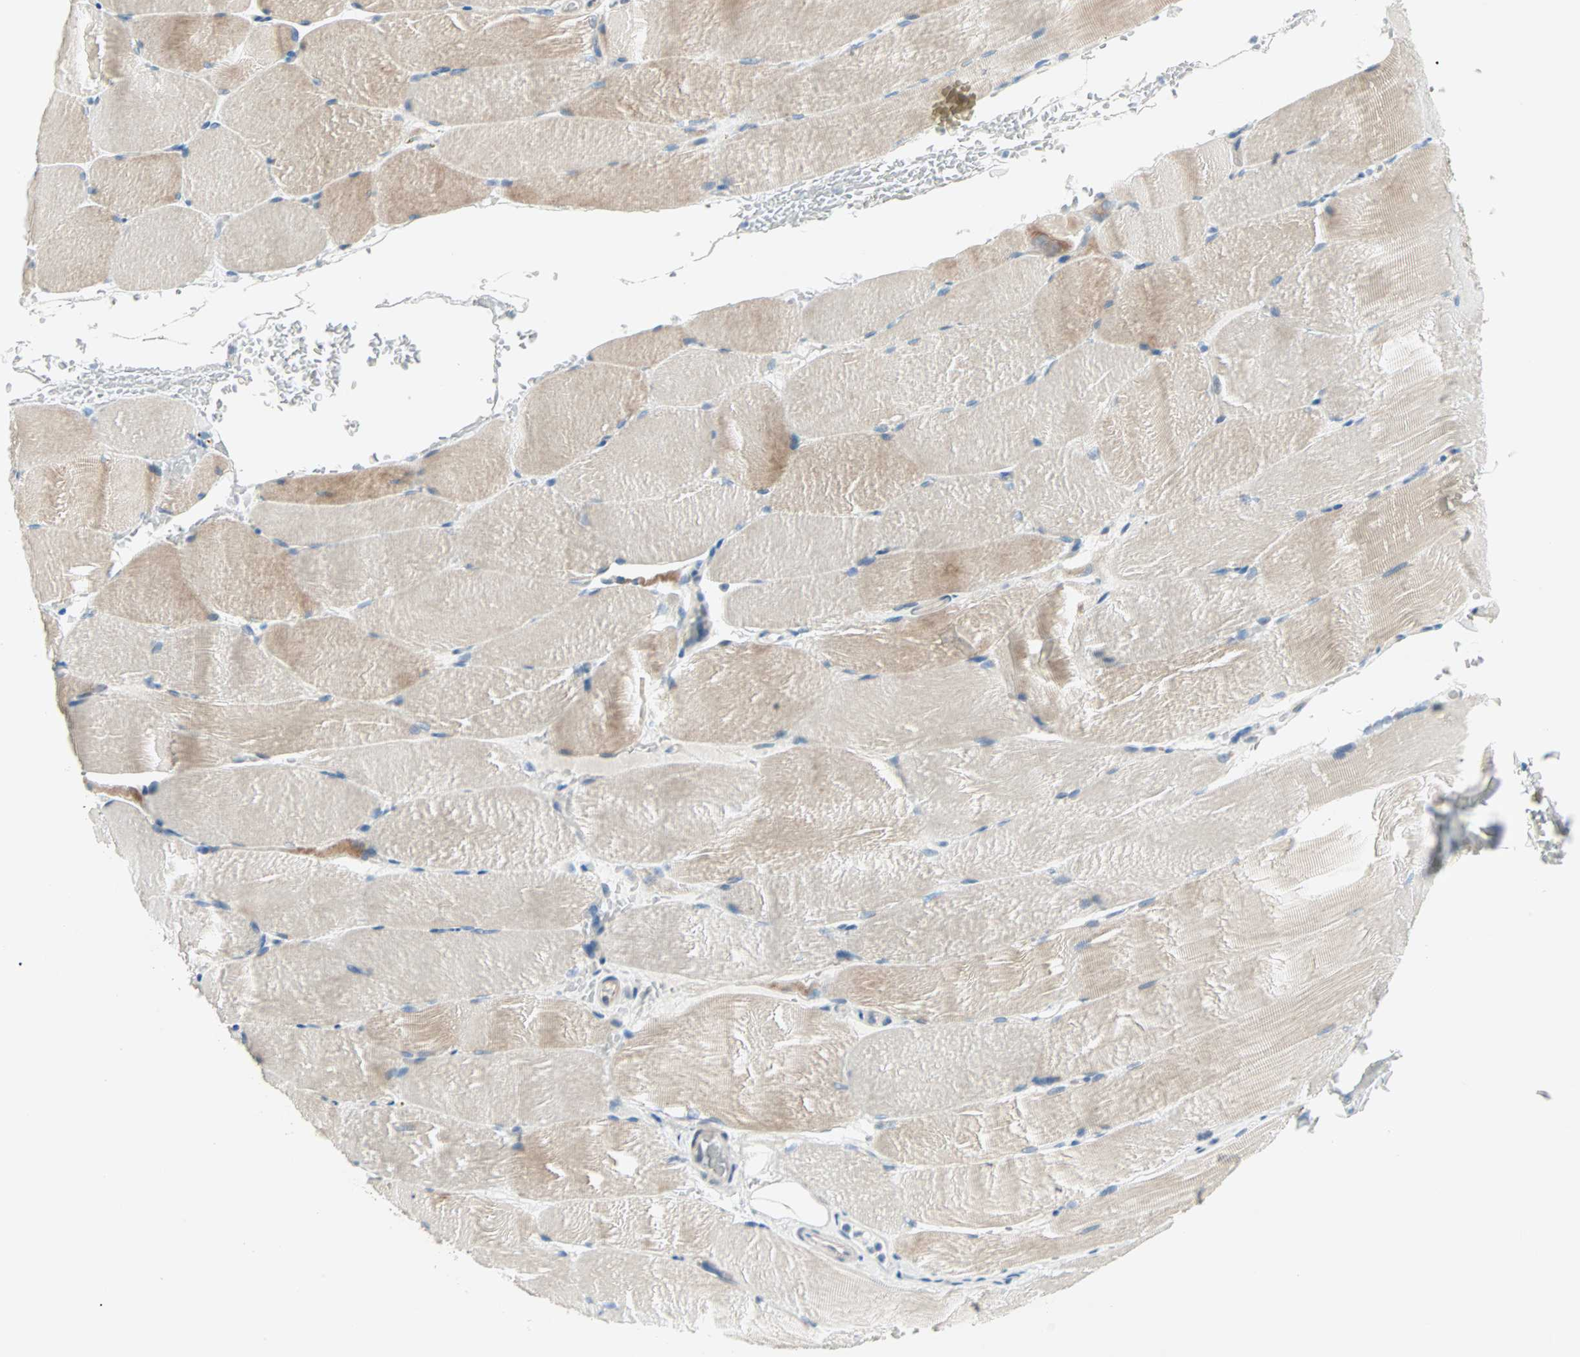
{"staining": {"intensity": "weak", "quantity": "25%-75%", "location": "cytoplasmic/membranous"}, "tissue": "skeletal muscle", "cell_type": "Myocytes", "image_type": "normal", "snomed": [{"axis": "morphology", "description": "Normal tissue, NOS"}, {"axis": "topography", "description": "Skeletal muscle"}, {"axis": "topography", "description": "Parathyroid gland"}], "caption": "Weak cytoplasmic/membranous staining for a protein is seen in approximately 25%-75% of myocytes of unremarkable skeletal muscle using immunohistochemistry (IHC).", "gene": "SULT1C2", "patient": {"sex": "female", "age": 37}}